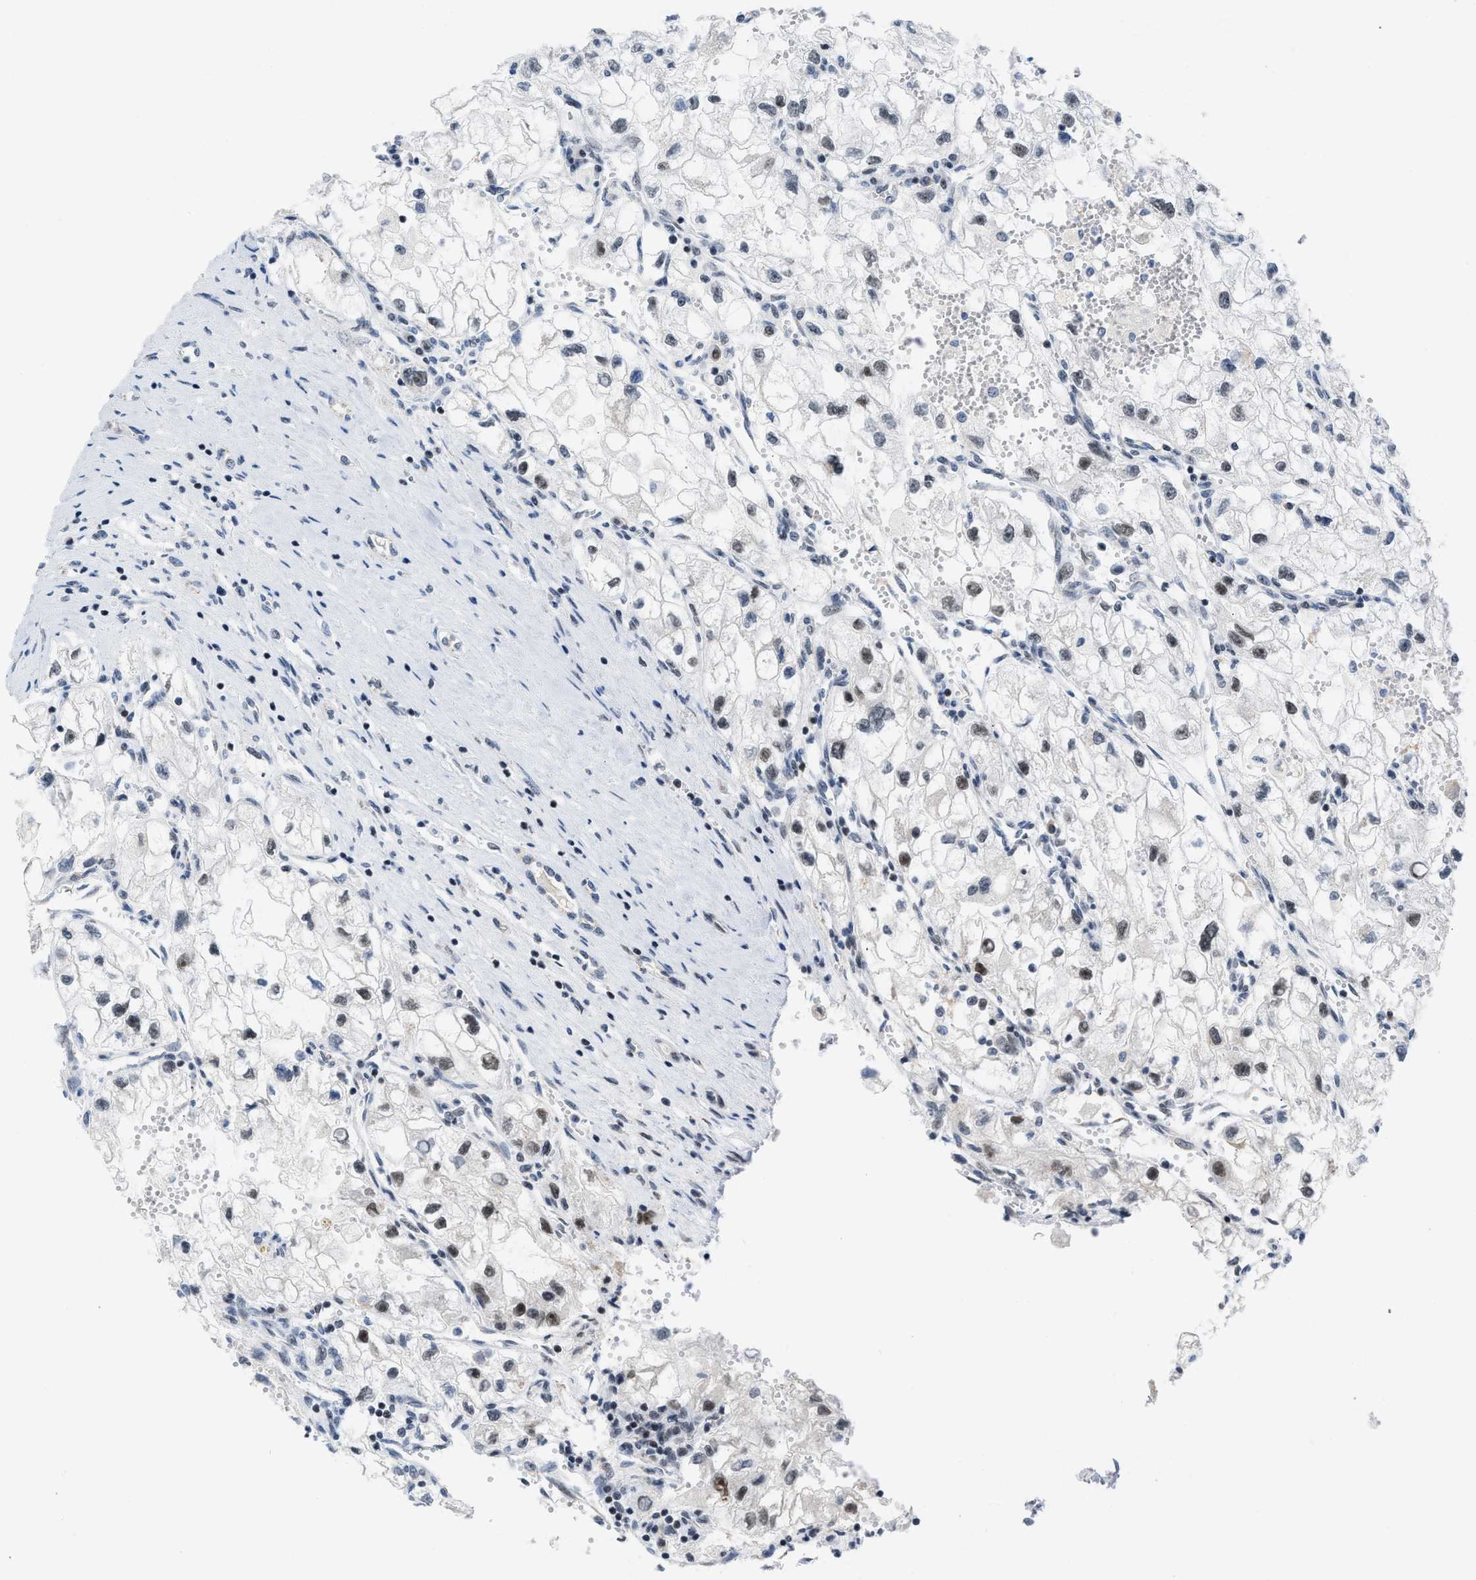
{"staining": {"intensity": "weak", "quantity": "25%-75%", "location": "nuclear"}, "tissue": "renal cancer", "cell_type": "Tumor cells", "image_type": "cancer", "snomed": [{"axis": "morphology", "description": "Adenocarcinoma, NOS"}, {"axis": "topography", "description": "Kidney"}], "caption": "A brown stain labels weak nuclear expression of a protein in renal adenocarcinoma tumor cells.", "gene": "TERF2IP", "patient": {"sex": "female", "age": 70}}